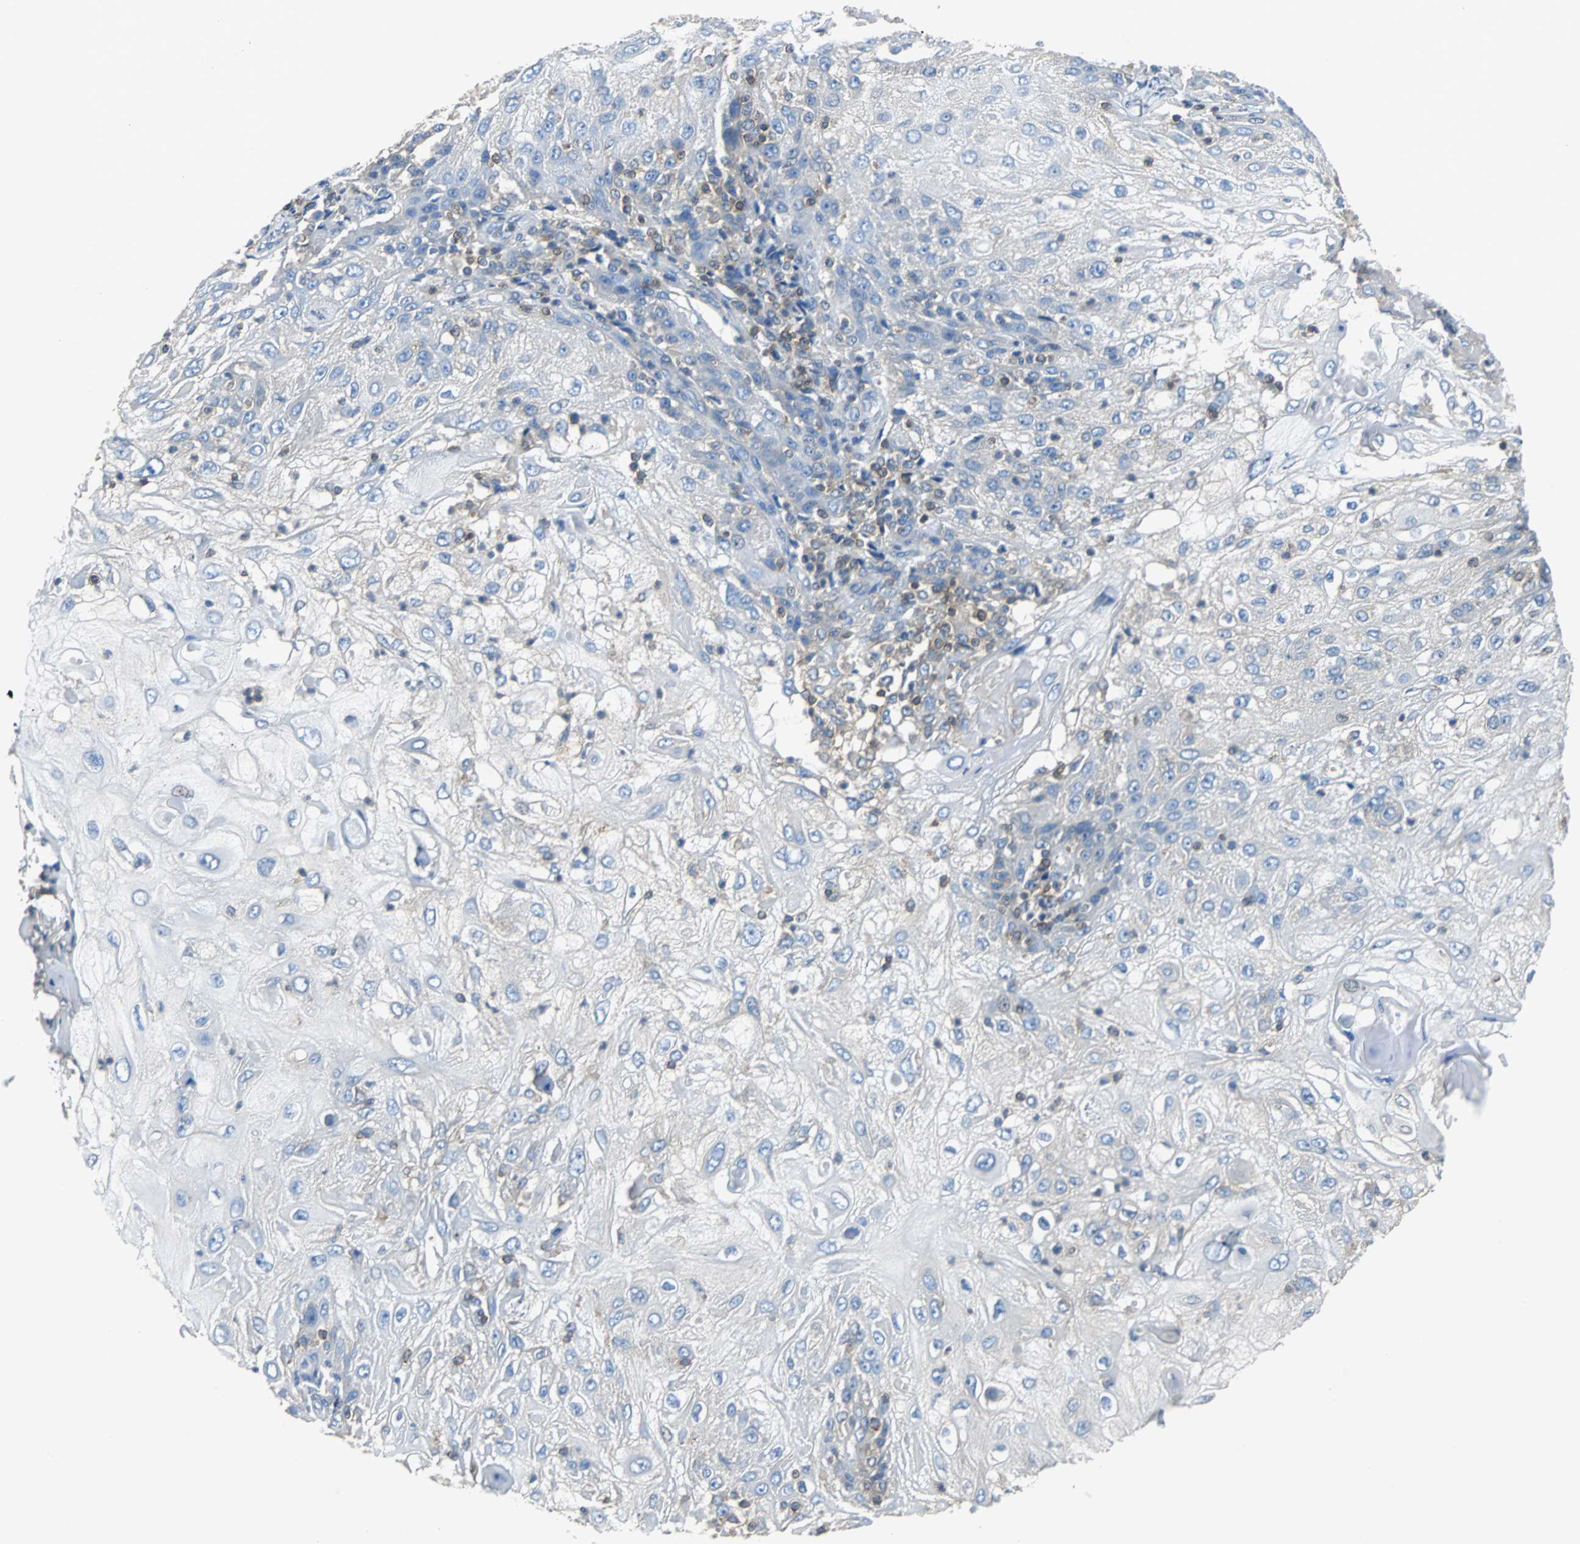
{"staining": {"intensity": "negative", "quantity": "none", "location": "none"}, "tissue": "skin cancer", "cell_type": "Tumor cells", "image_type": "cancer", "snomed": [{"axis": "morphology", "description": "Normal tissue, NOS"}, {"axis": "morphology", "description": "Squamous cell carcinoma, NOS"}, {"axis": "topography", "description": "Skin"}], "caption": "The photomicrograph exhibits no staining of tumor cells in squamous cell carcinoma (skin).", "gene": "TSC22D4", "patient": {"sex": "female", "age": 83}}